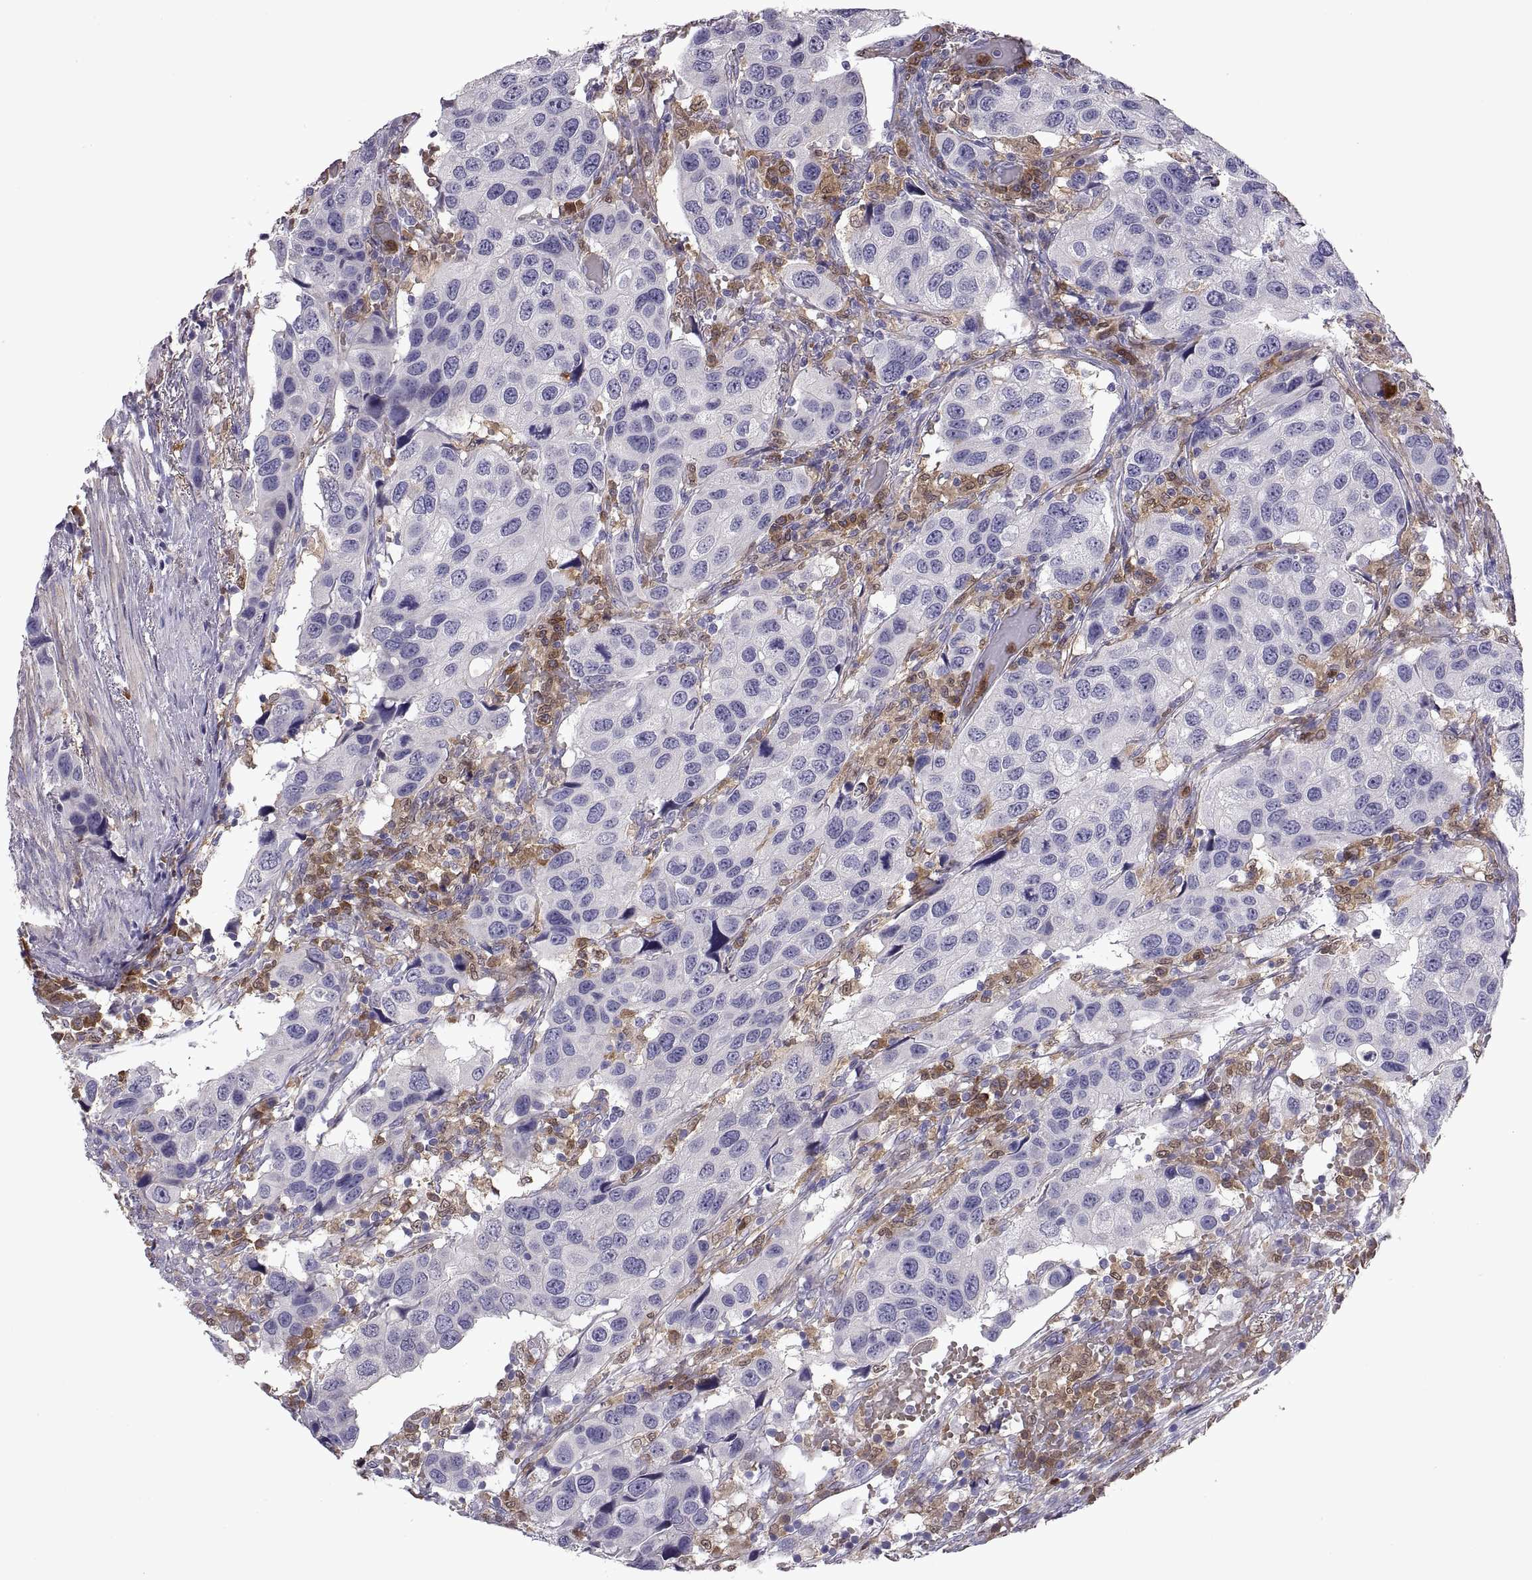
{"staining": {"intensity": "negative", "quantity": "none", "location": "none"}, "tissue": "urothelial cancer", "cell_type": "Tumor cells", "image_type": "cancer", "snomed": [{"axis": "morphology", "description": "Urothelial carcinoma, High grade"}, {"axis": "topography", "description": "Urinary bladder"}], "caption": "This is an immunohistochemistry (IHC) micrograph of human high-grade urothelial carcinoma. There is no positivity in tumor cells.", "gene": "DOK3", "patient": {"sex": "male", "age": 79}}